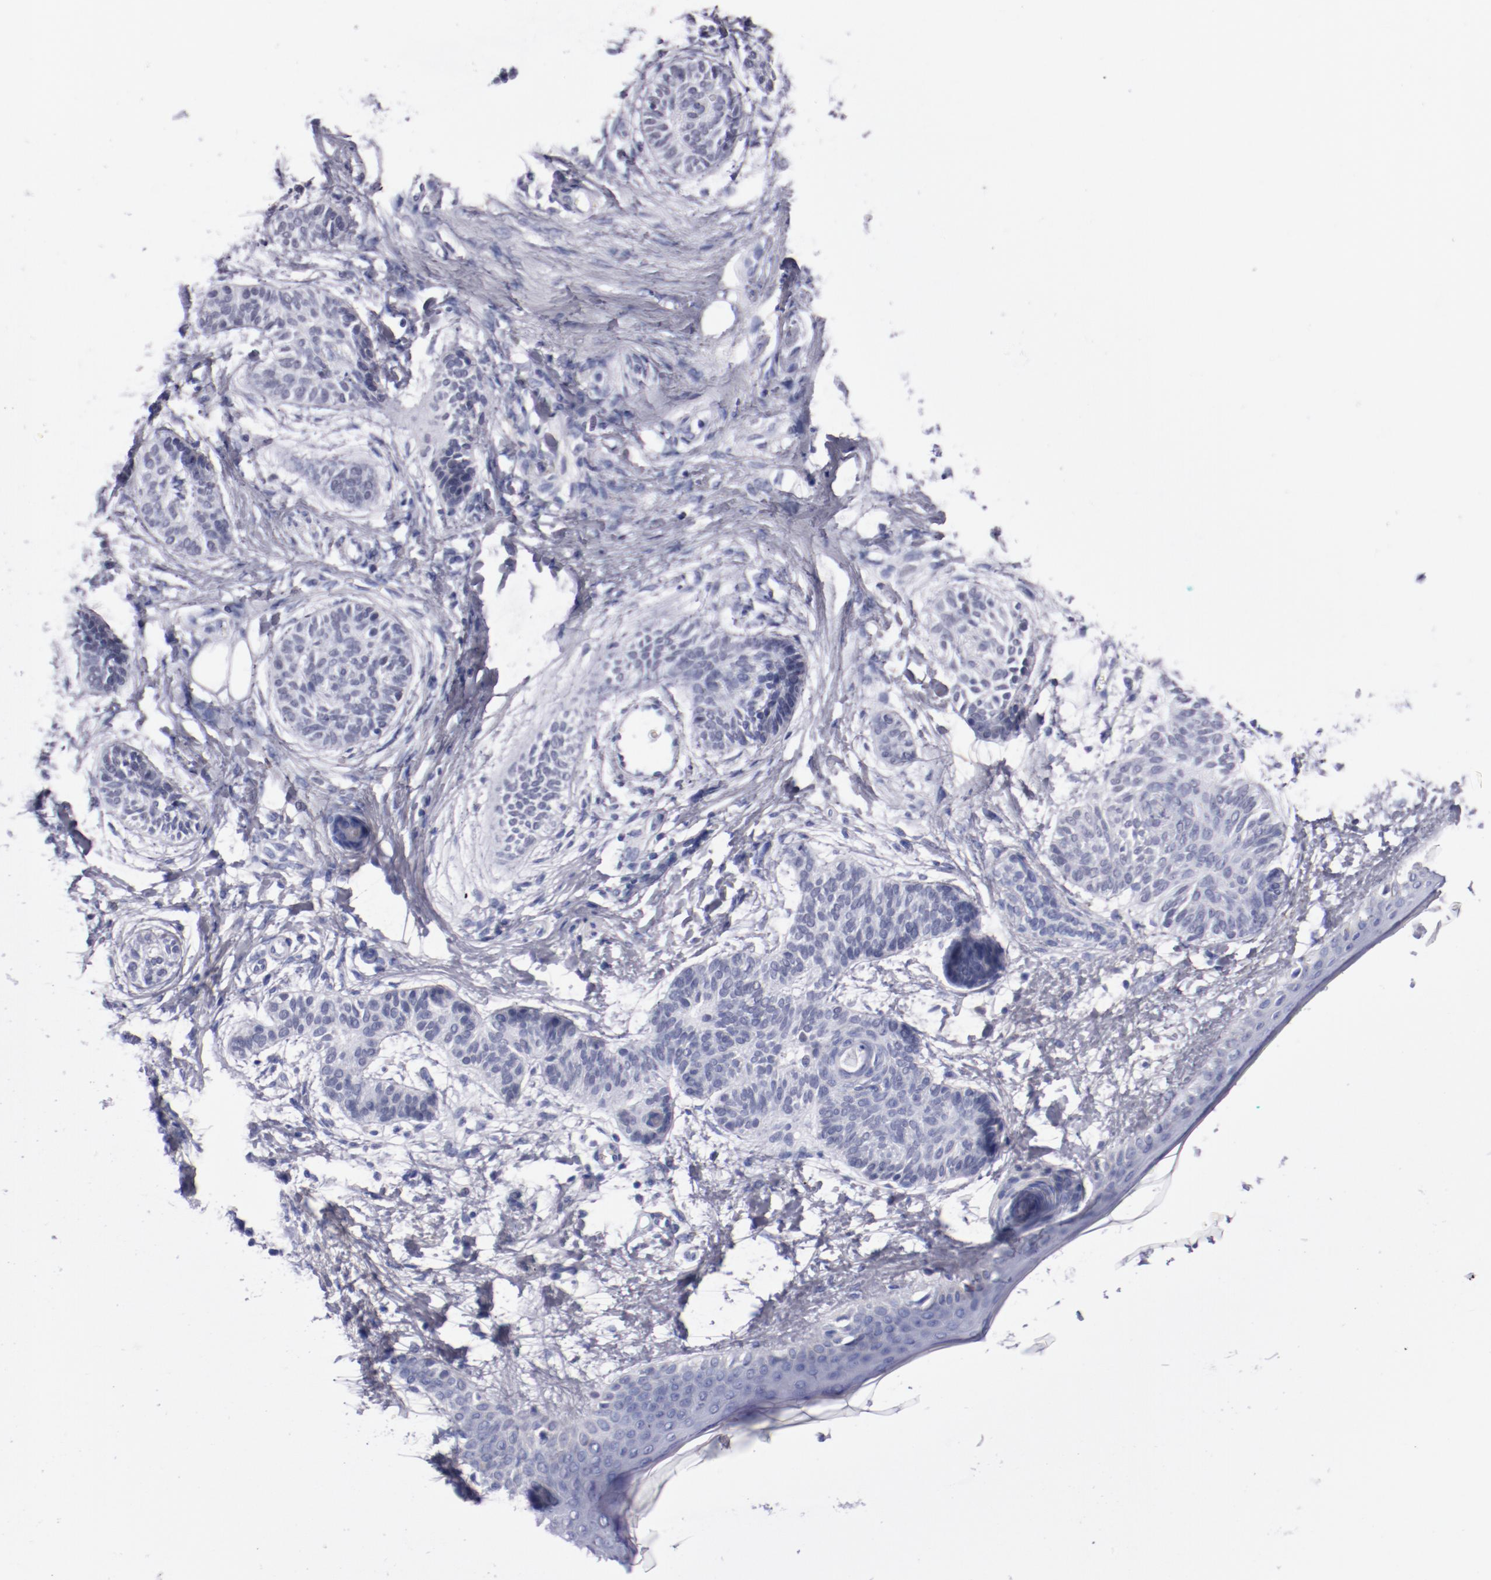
{"staining": {"intensity": "negative", "quantity": "none", "location": "none"}, "tissue": "skin cancer", "cell_type": "Tumor cells", "image_type": "cancer", "snomed": [{"axis": "morphology", "description": "Normal tissue, NOS"}, {"axis": "morphology", "description": "Basal cell carcinoma"}, {"axis": "topography", "description": "Skin"}], "caption": "The immunohistochemistry (IHC) histopathology image has no significant staining in tumor cells of skin basal cell carcinoma tissue.", "gene": "HNF1B", "patient": {"sex": "male", "age": 63}}